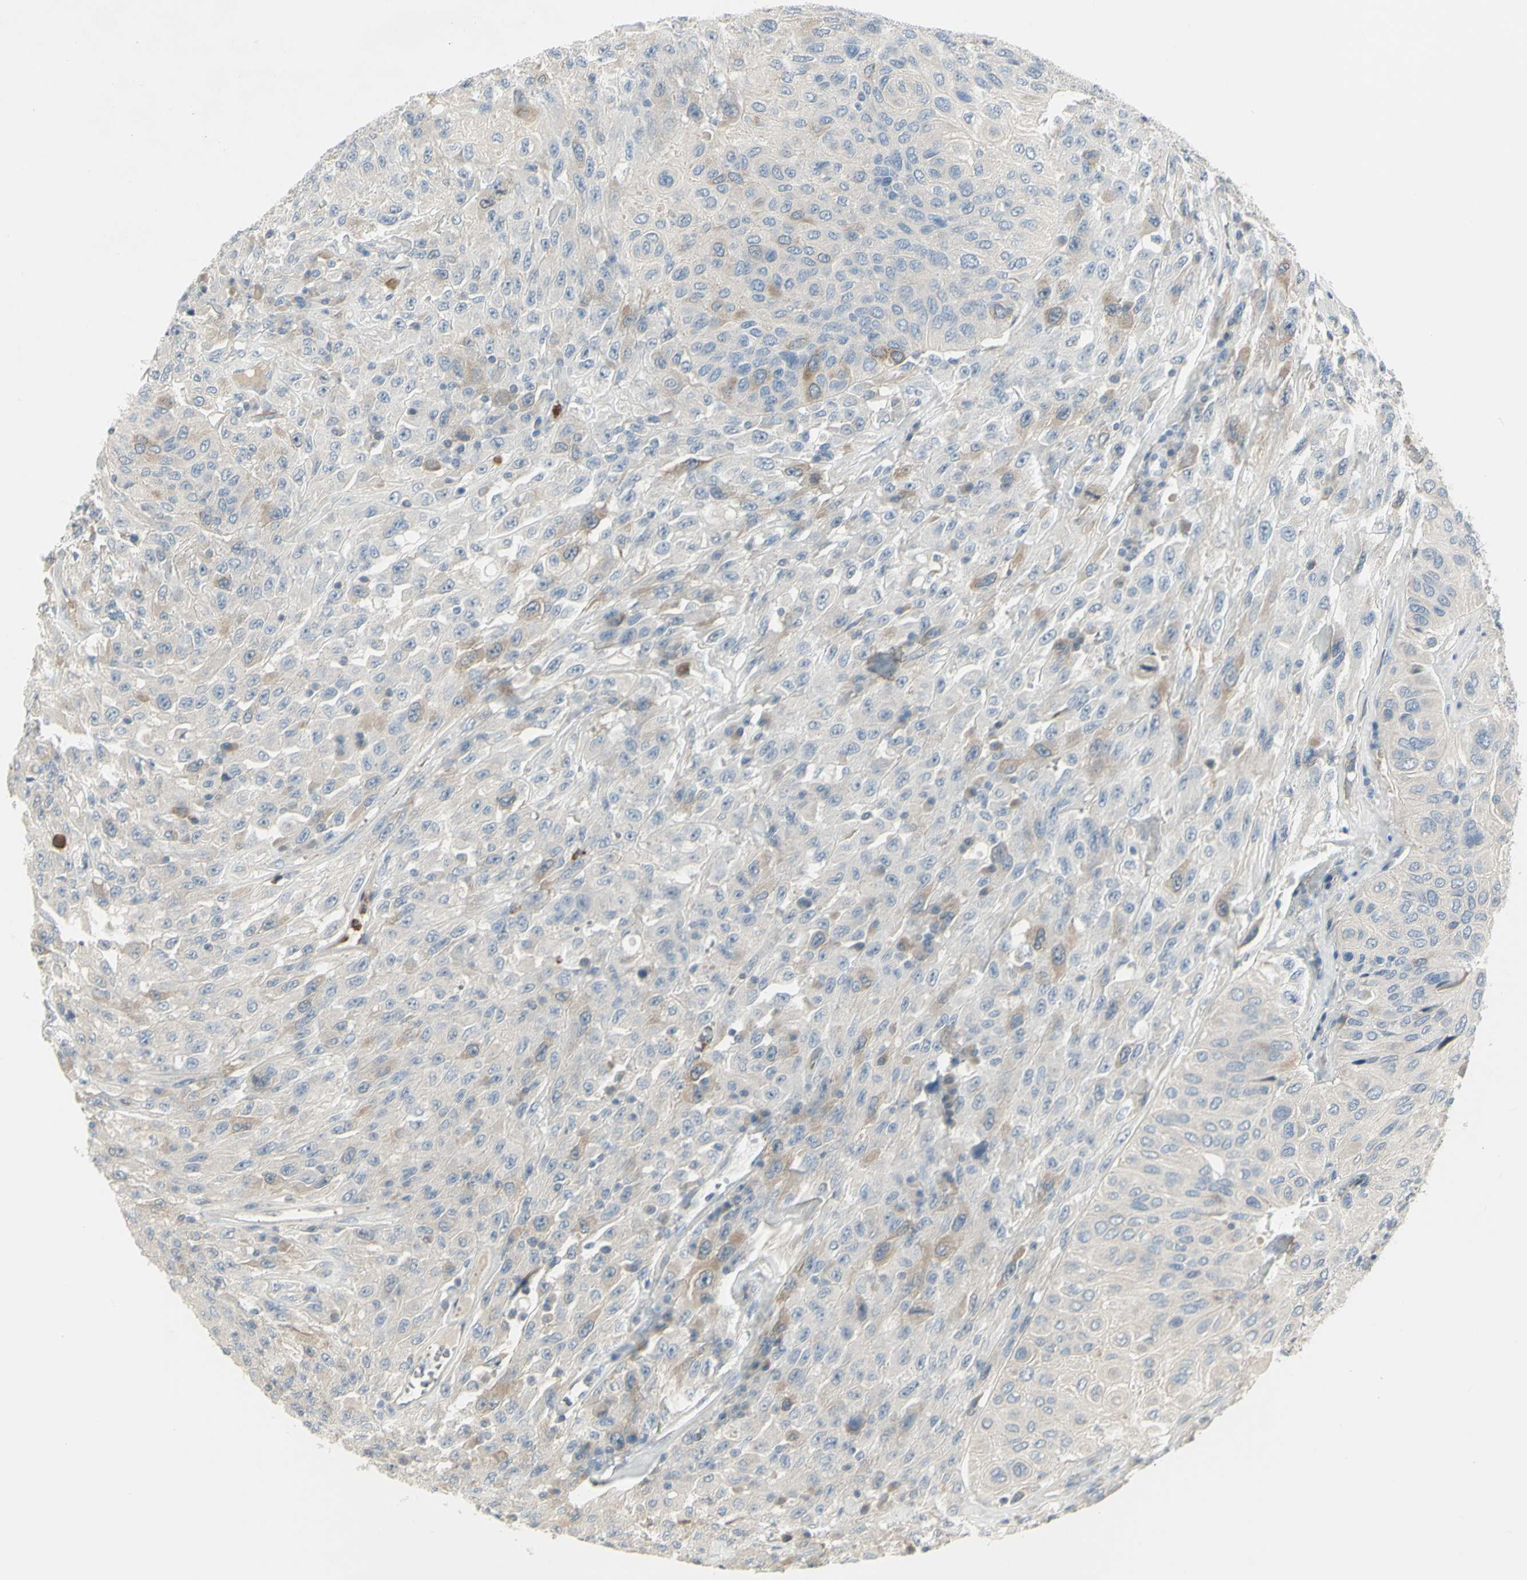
{"staining": {"intensity": "weak", "quantity": "<25%", "location": "cytoplasmic/membranous"}, "tissue": "urothelial cancer", "cell_type": "Tumor cells", "image_type": "cancer", "snomed": [{"axis": "morphology", "description": "Urothelial carcinoma, High grade"}, {"axis": "topography", "description": "Urinary bladder"}], "caption": "The micrograph reveals no significant staining in tumor cells of urothelial carcinoma (high-grade).", "gene": "CCNB2", "patient": {"sex": "male", "age": 66}}